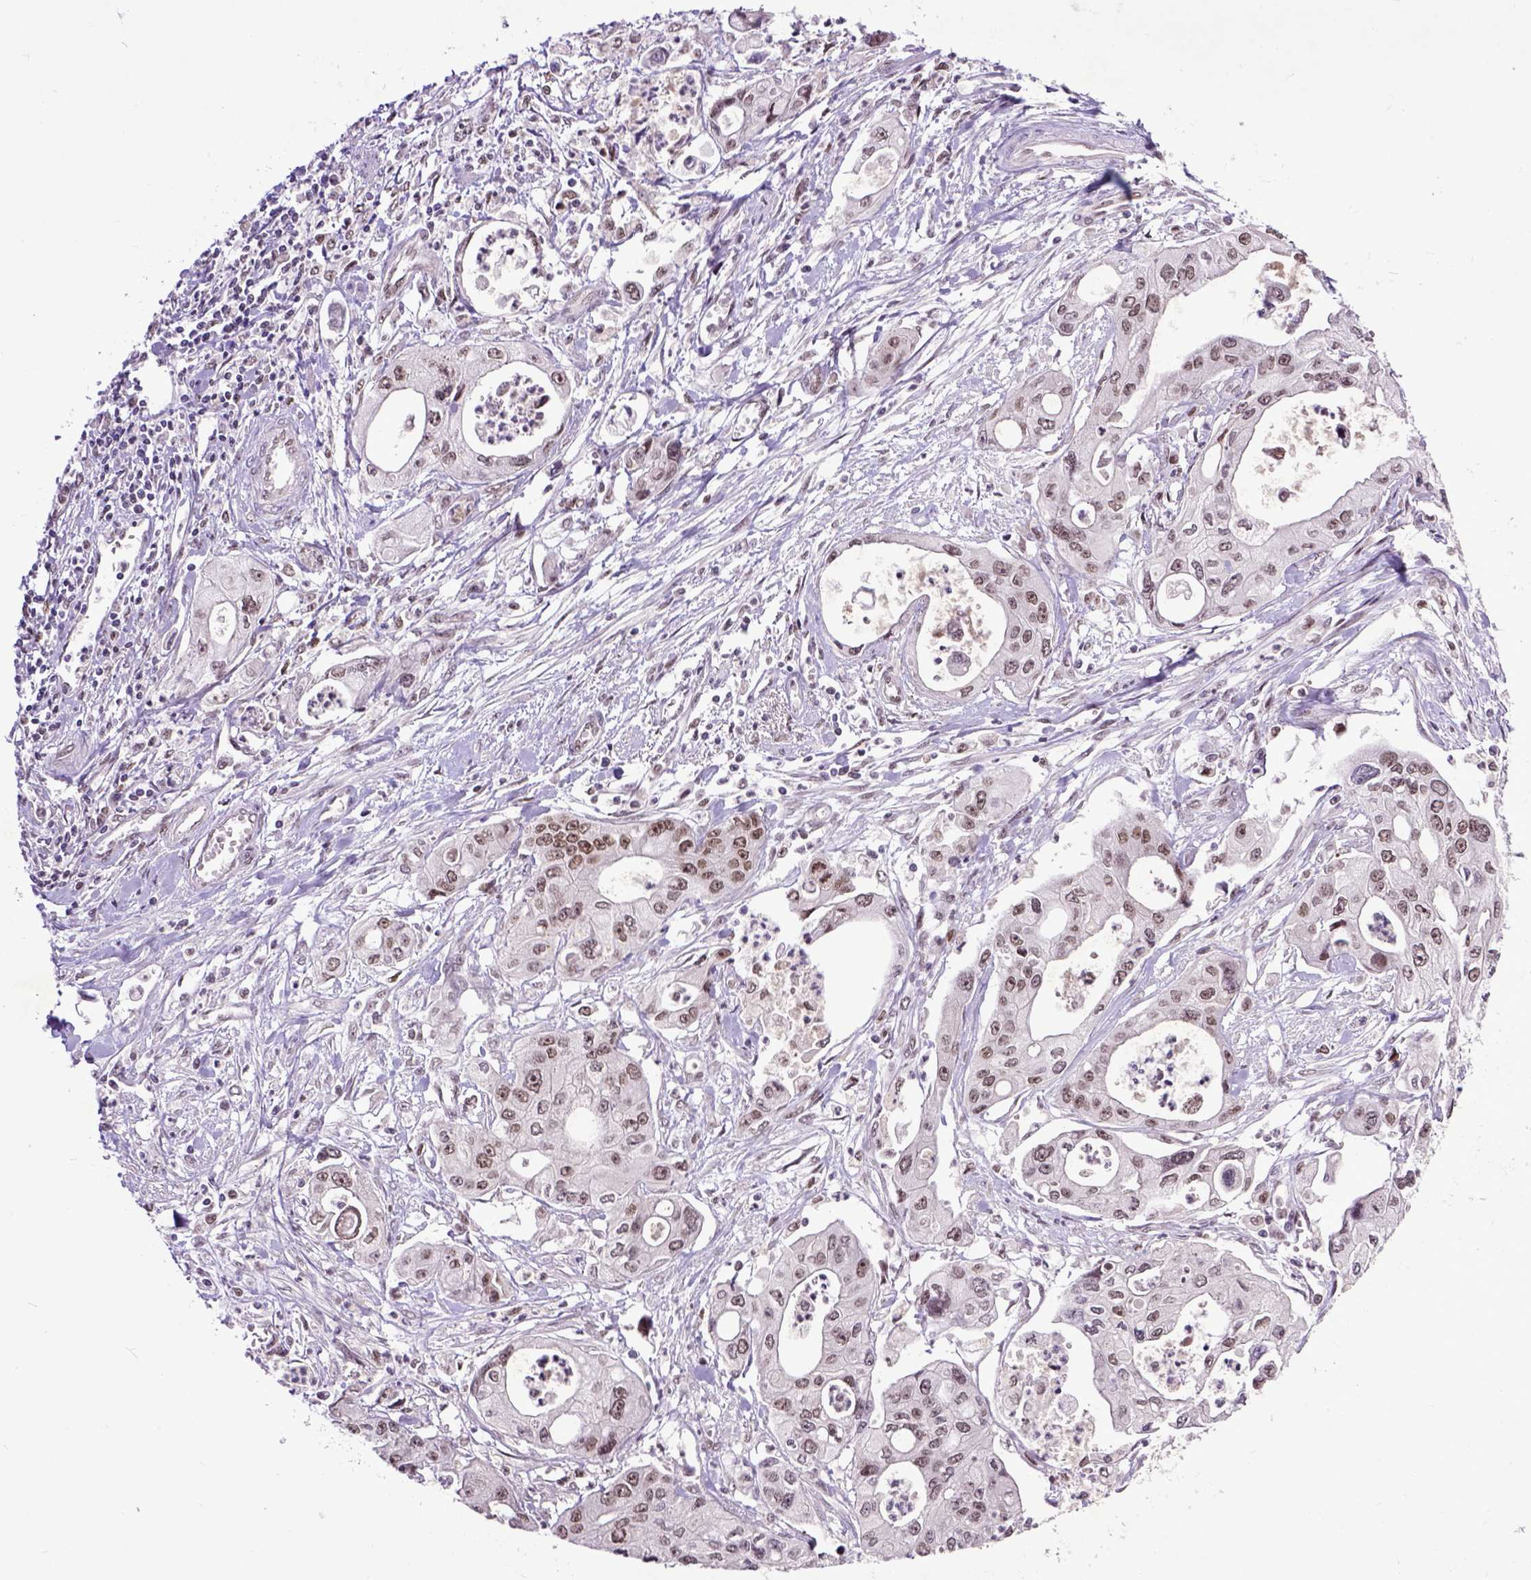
{"staining": {"intensity": "moderate", "quantity": ">75%", "location": "nuclear"}, "tissue": "pancreatic cancer", "cell_type": "Tumor cells", "image_type": "cancer", "snomed": [{"axis": "morphology", "description": "Adenocarcinoma, NOS"}, {"axis": "topography", "description": "Pancreas"}], "caption": "This micrograph exhibits immunohistochemistry (IHC) staining of human adenocarcinoma (pancreatic), with medium moderate nuclear positivity in approximately >75% of tumor cells.", "gene": "RCC2", "patient": {"sex": "male", "age": 70}}